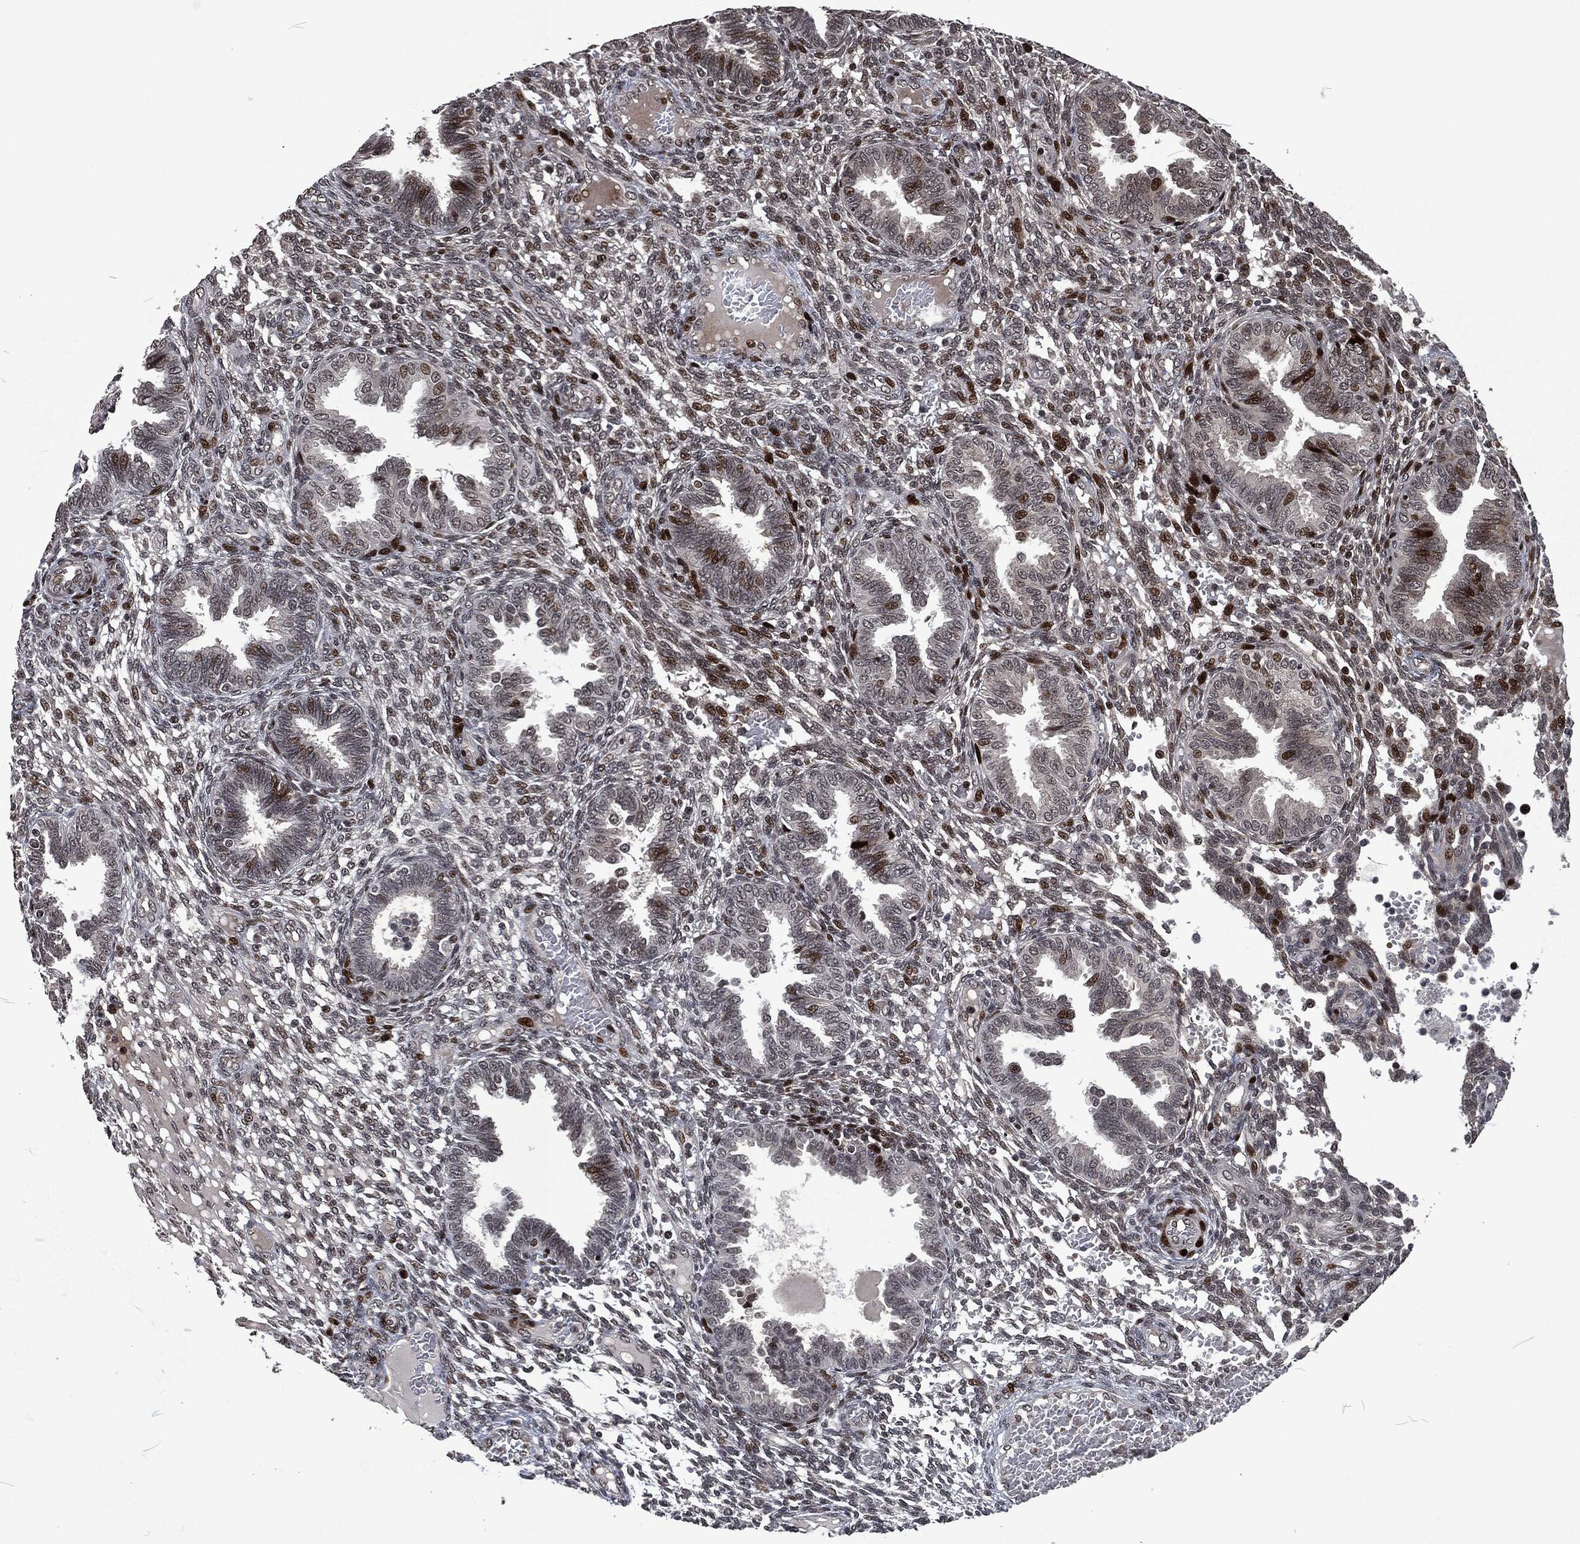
{"staining": {"intensity": "strong", "quantity": "<25%", "location": "nuclear"}, "tissue": "endometrium", "cell_type": "Cells in endometrial stroma", "image_type": "normal", "snomed": [{"axis": "morphology", "description": "Normal tissue, NOS"}, {"axis": "topography", "description": "Endometrium"}], "caption": "IHC (DAB) staining of normal endometrium reveals strong nuclear protein positivity in approximately <25% of cells in endometrial stroma.", "gene": "EGFR", "patient": {"sex": "female", "age": 42}}